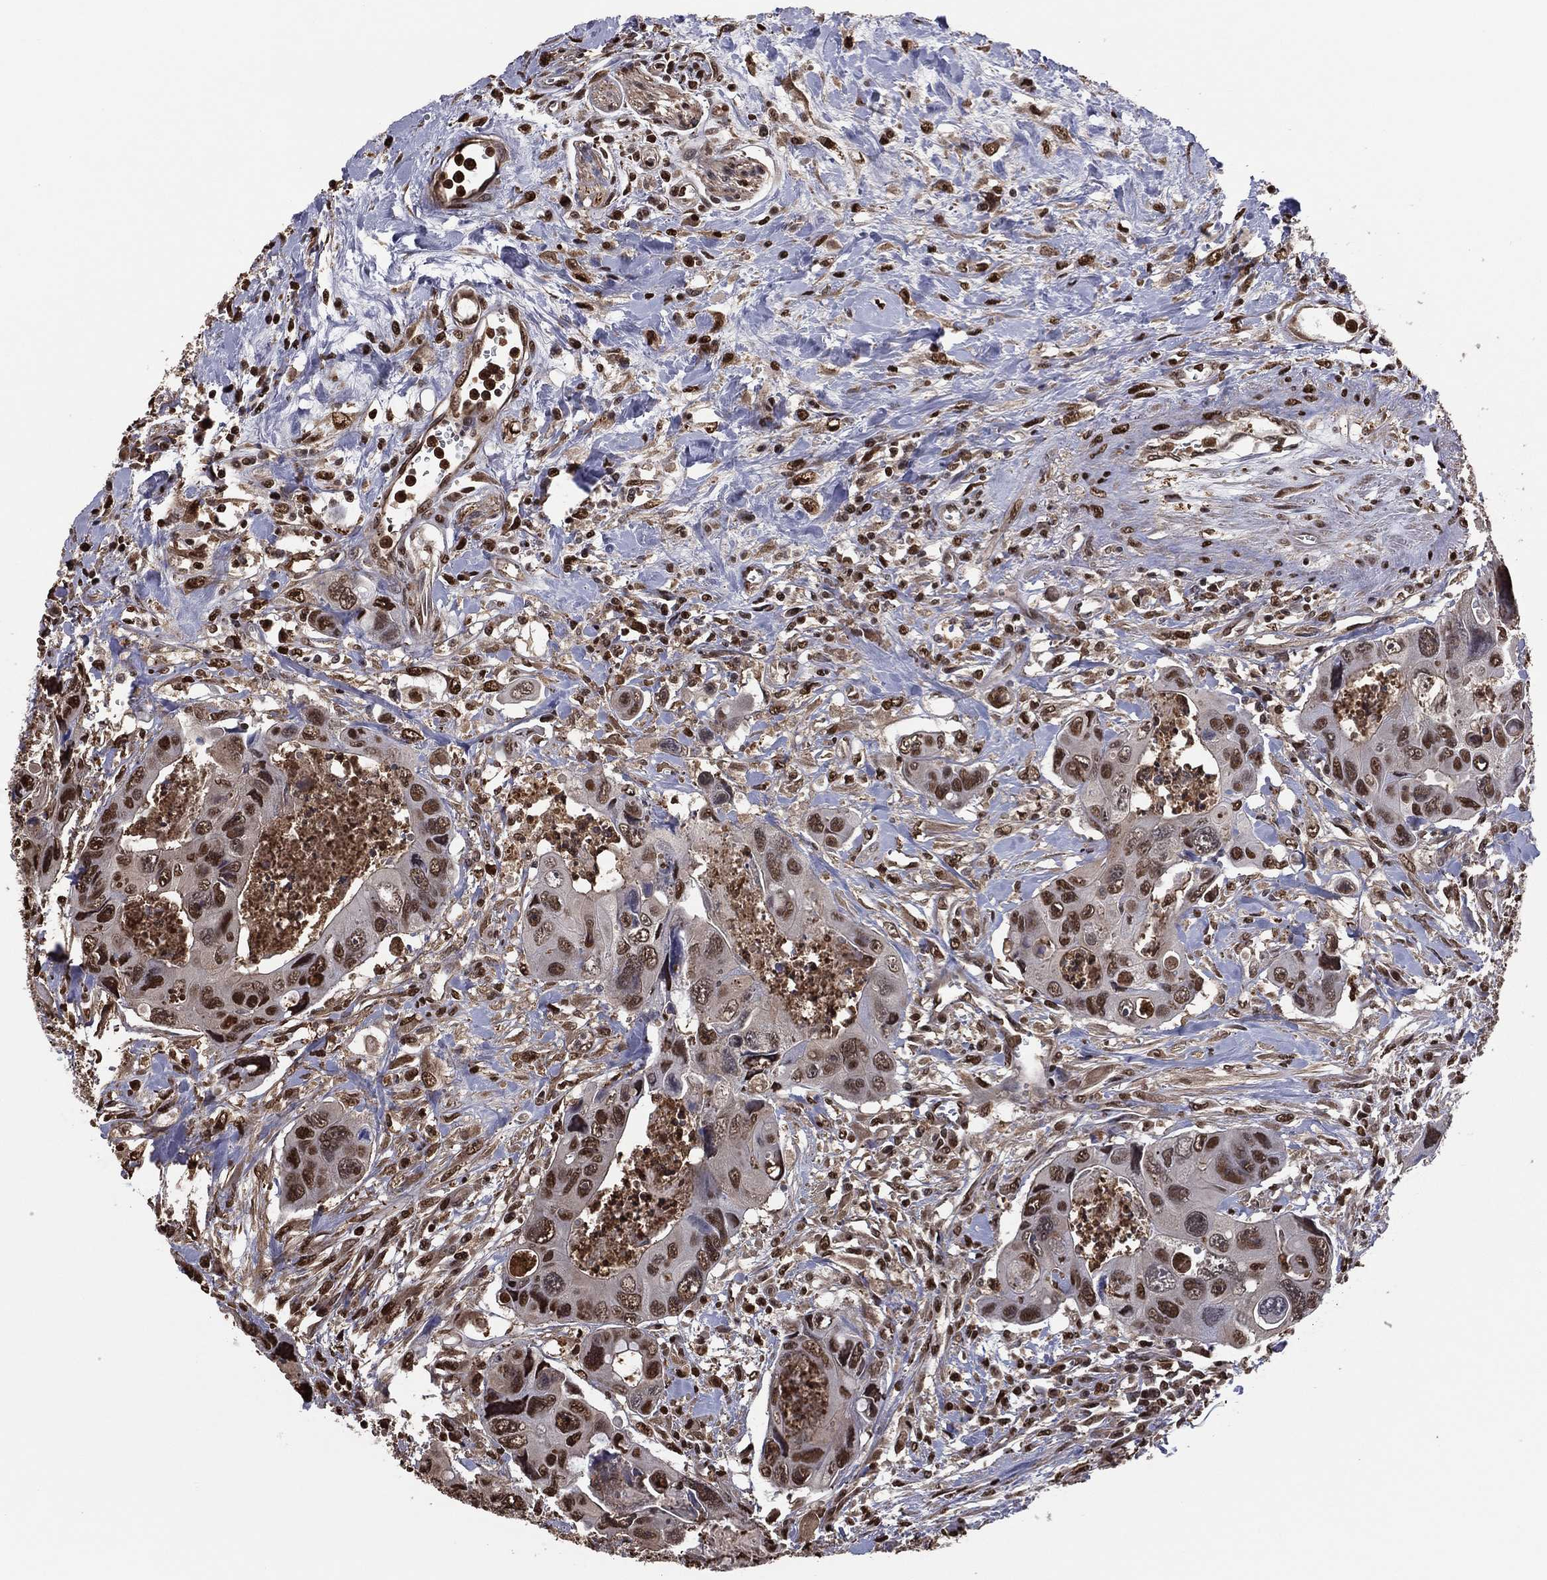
{"staining": {"intensity": "strong", "quantity": "25%-75%", "location": "nuclear"}, "tissue": "colorectal cancer", "cell_type": "Tumor cells", "image_type": "cancer", "snomed": [{"axis": "morphology", "description": "Adenocarcinoma, NOS"}, {"axis": "topography", "description": "Rectum"}], "caption": "A high amount of strong nuclear staining is appreciated in approximately 25%-75% of tumor cells in colorectal cancer tissue.", "gene": "GAPDH", "patient": {"sex": "male", "age": 62}}